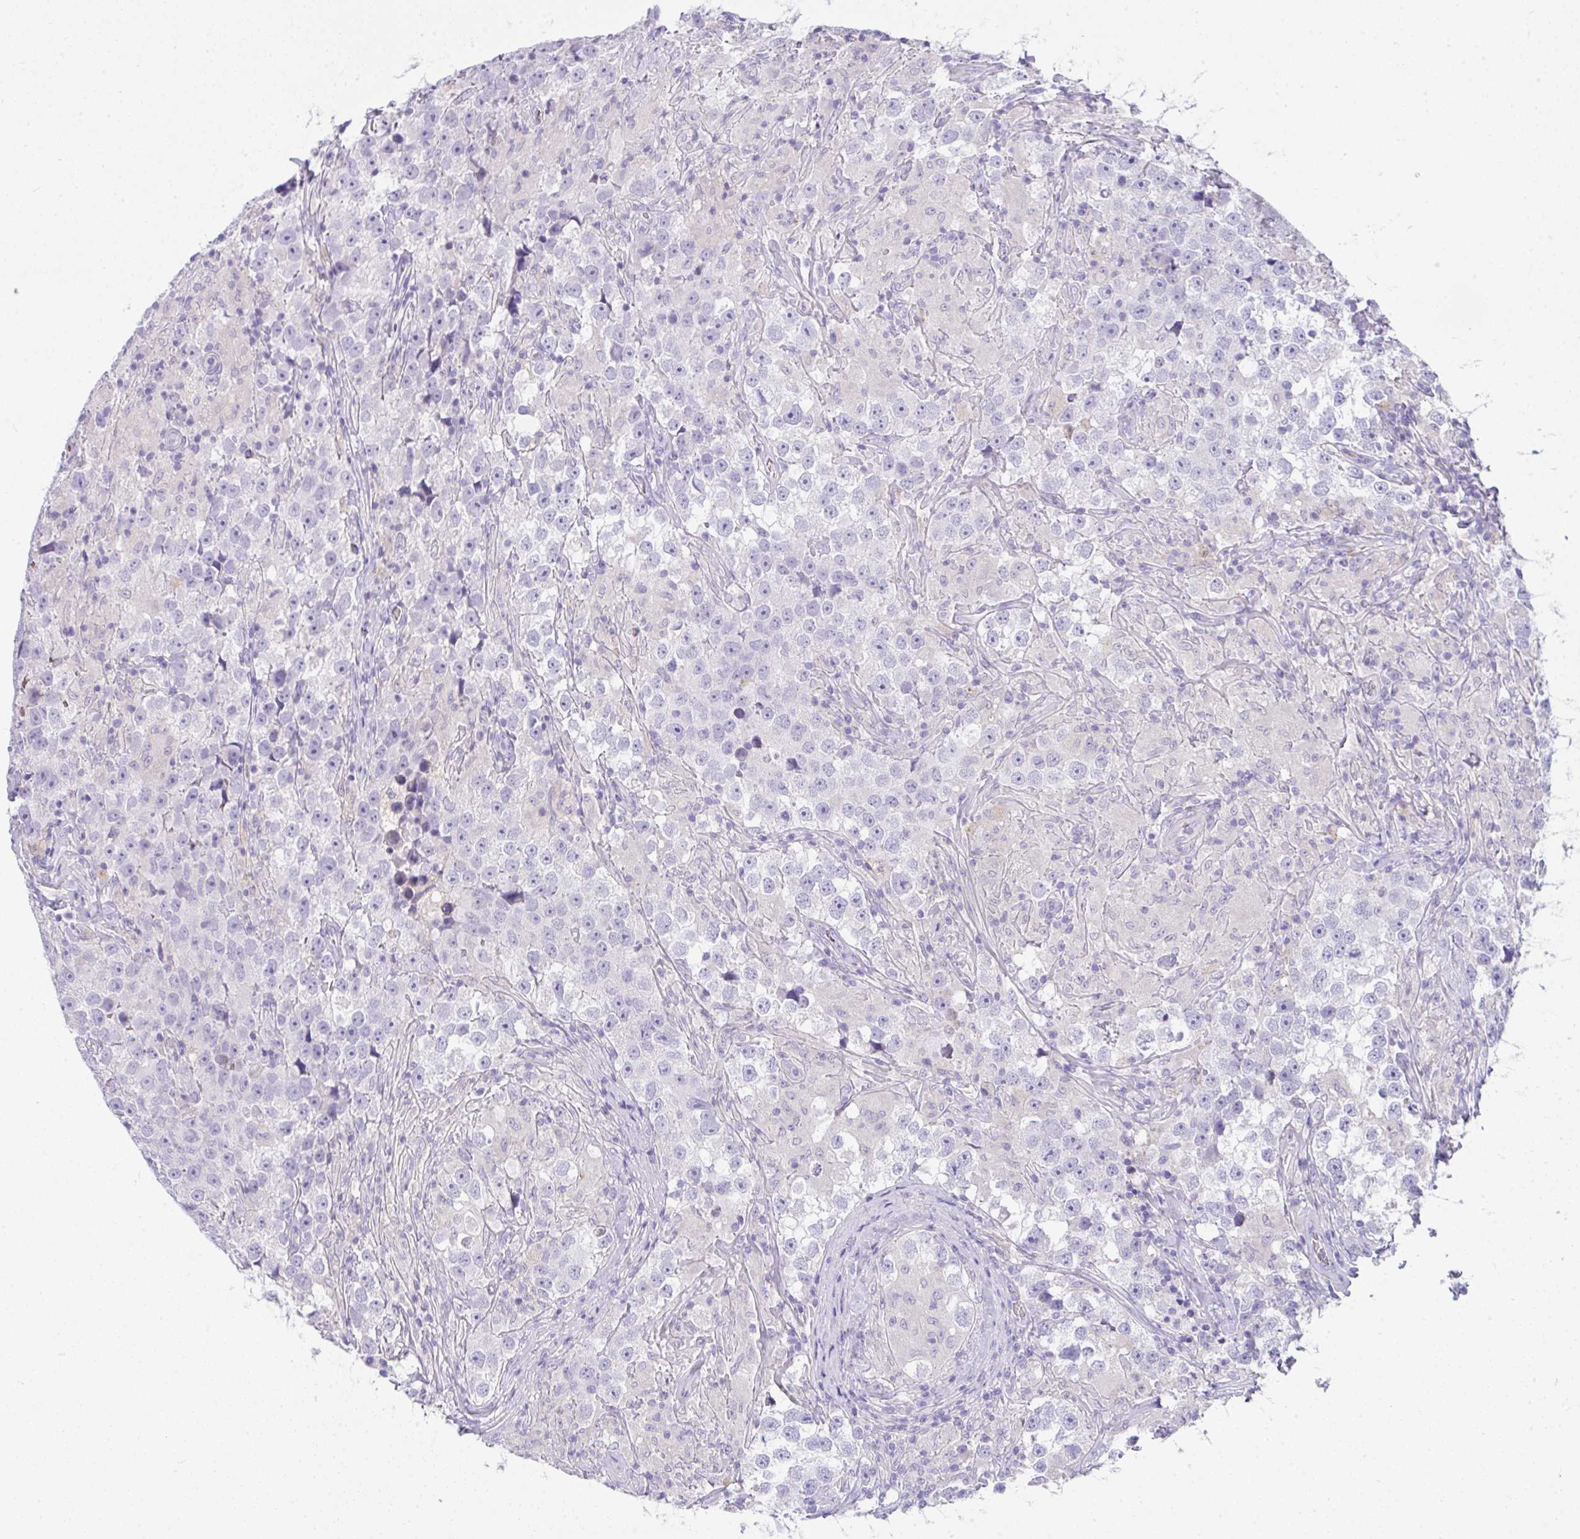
{"staining": {"intensity": "negative", "quantity": "none", "location": "none"}, "tissue": "testis cancer", "cell_type": "Tumor cells", "image_type": "cancer", "snomed": [{"axis": "morphology", "description": "Seminoma, NOS"}, {"axis": "topography", "description": "Testis"}], "caption": "This micrograph is of testis seminoma stained with IHC to label a protein in brown with the nuclei are counter-stained blue. There is no expression in tumor cells.", "gene": "SPTB", "patient": {"sex": "male", "age": 46}}